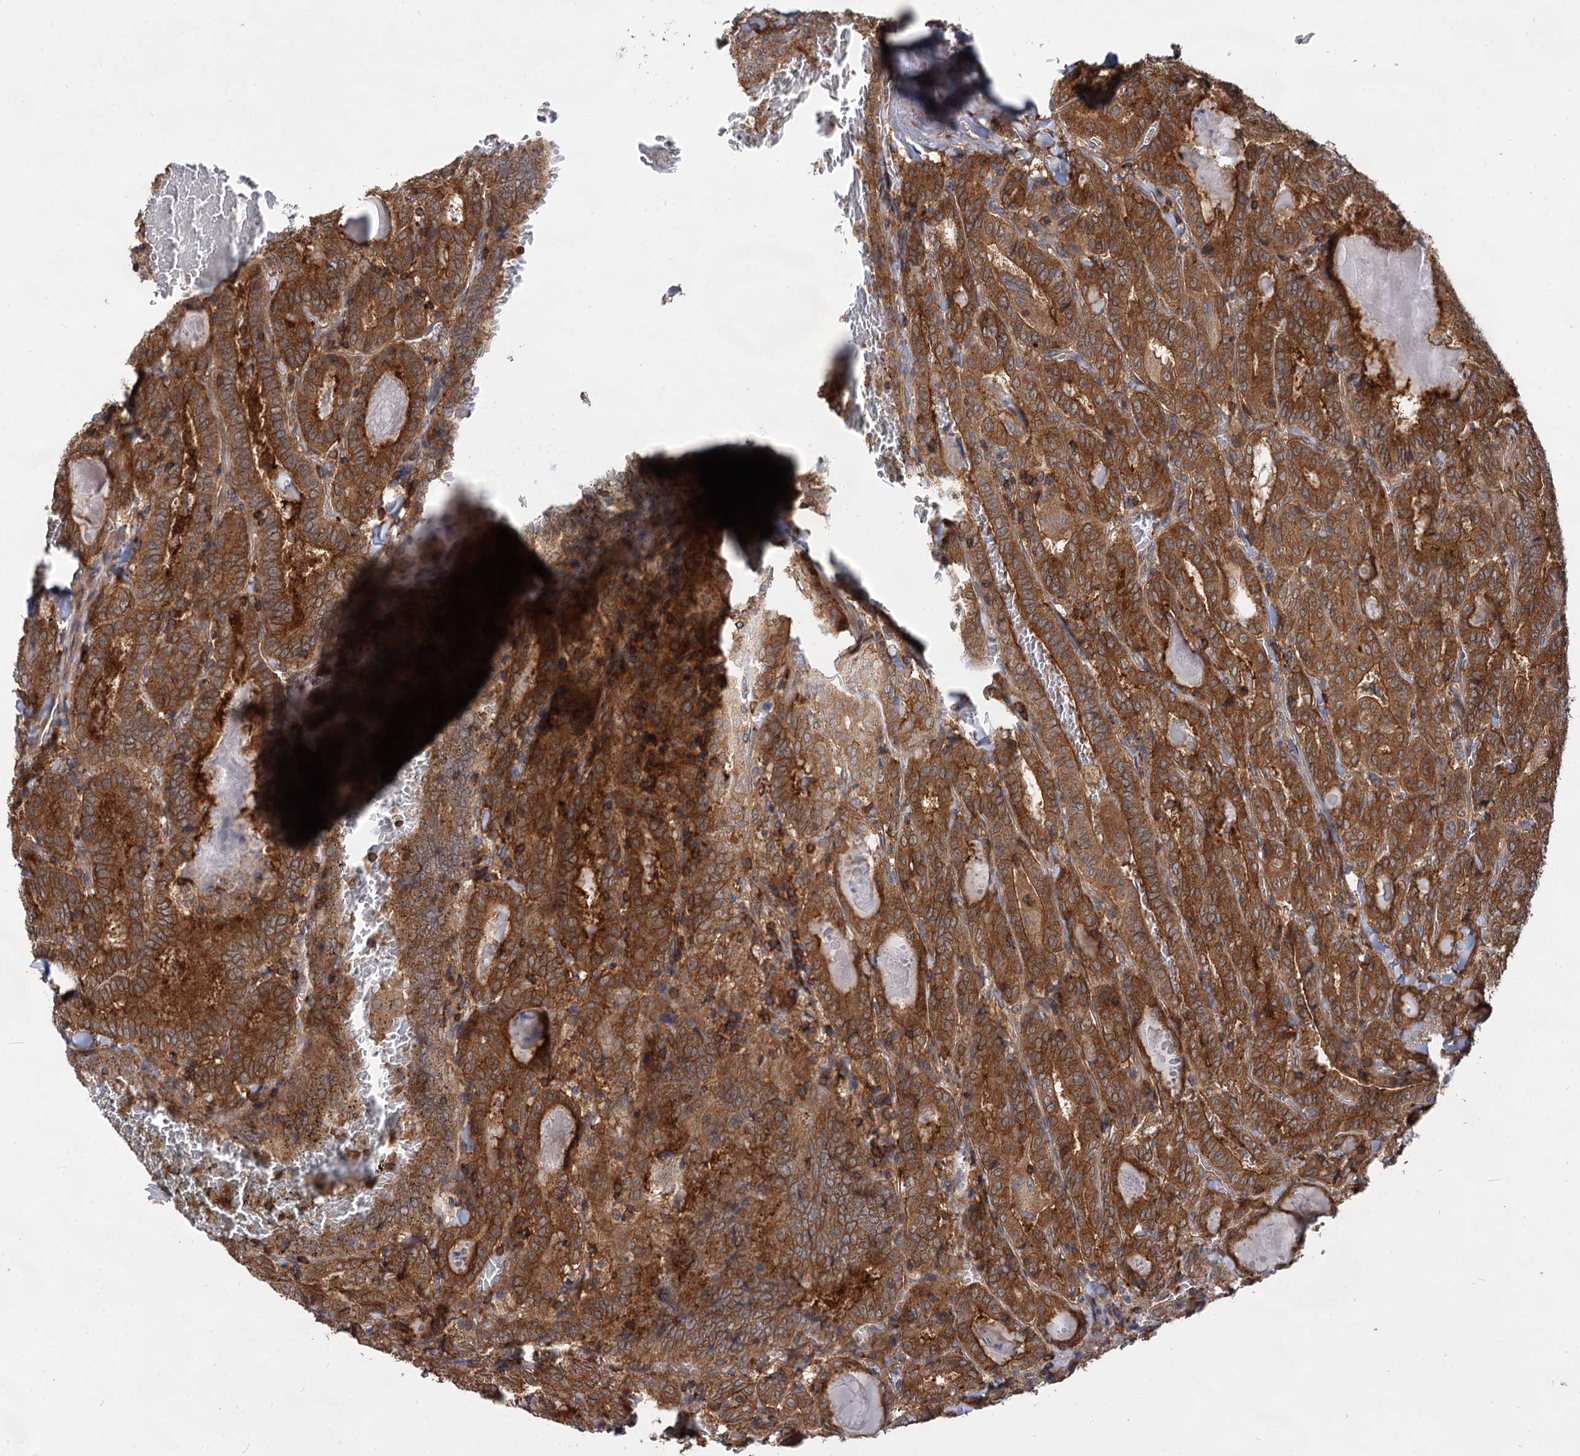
{"staining": {"intensity": "moderate", "quantity": ">75%", "location": "cytoplasmic/membranous"}, "tissue": "thyroid cancer", "cell_type": "Tumor cells", "image_type": "cancer", "snomed": [{"axis": "morphology", "description": "Papillary adenocarcinoma, NOS"}, {"axis": "topography", "description": "Thyroid gland"}], "caption": "The immunohistochemical stain labels moderate cytoplasmic/membranous staining in tumor cells of thyroid papillary adenocarcinoma tissue.", "gene": "PACS1", "patient": {"sex": "female", "age": 72}}